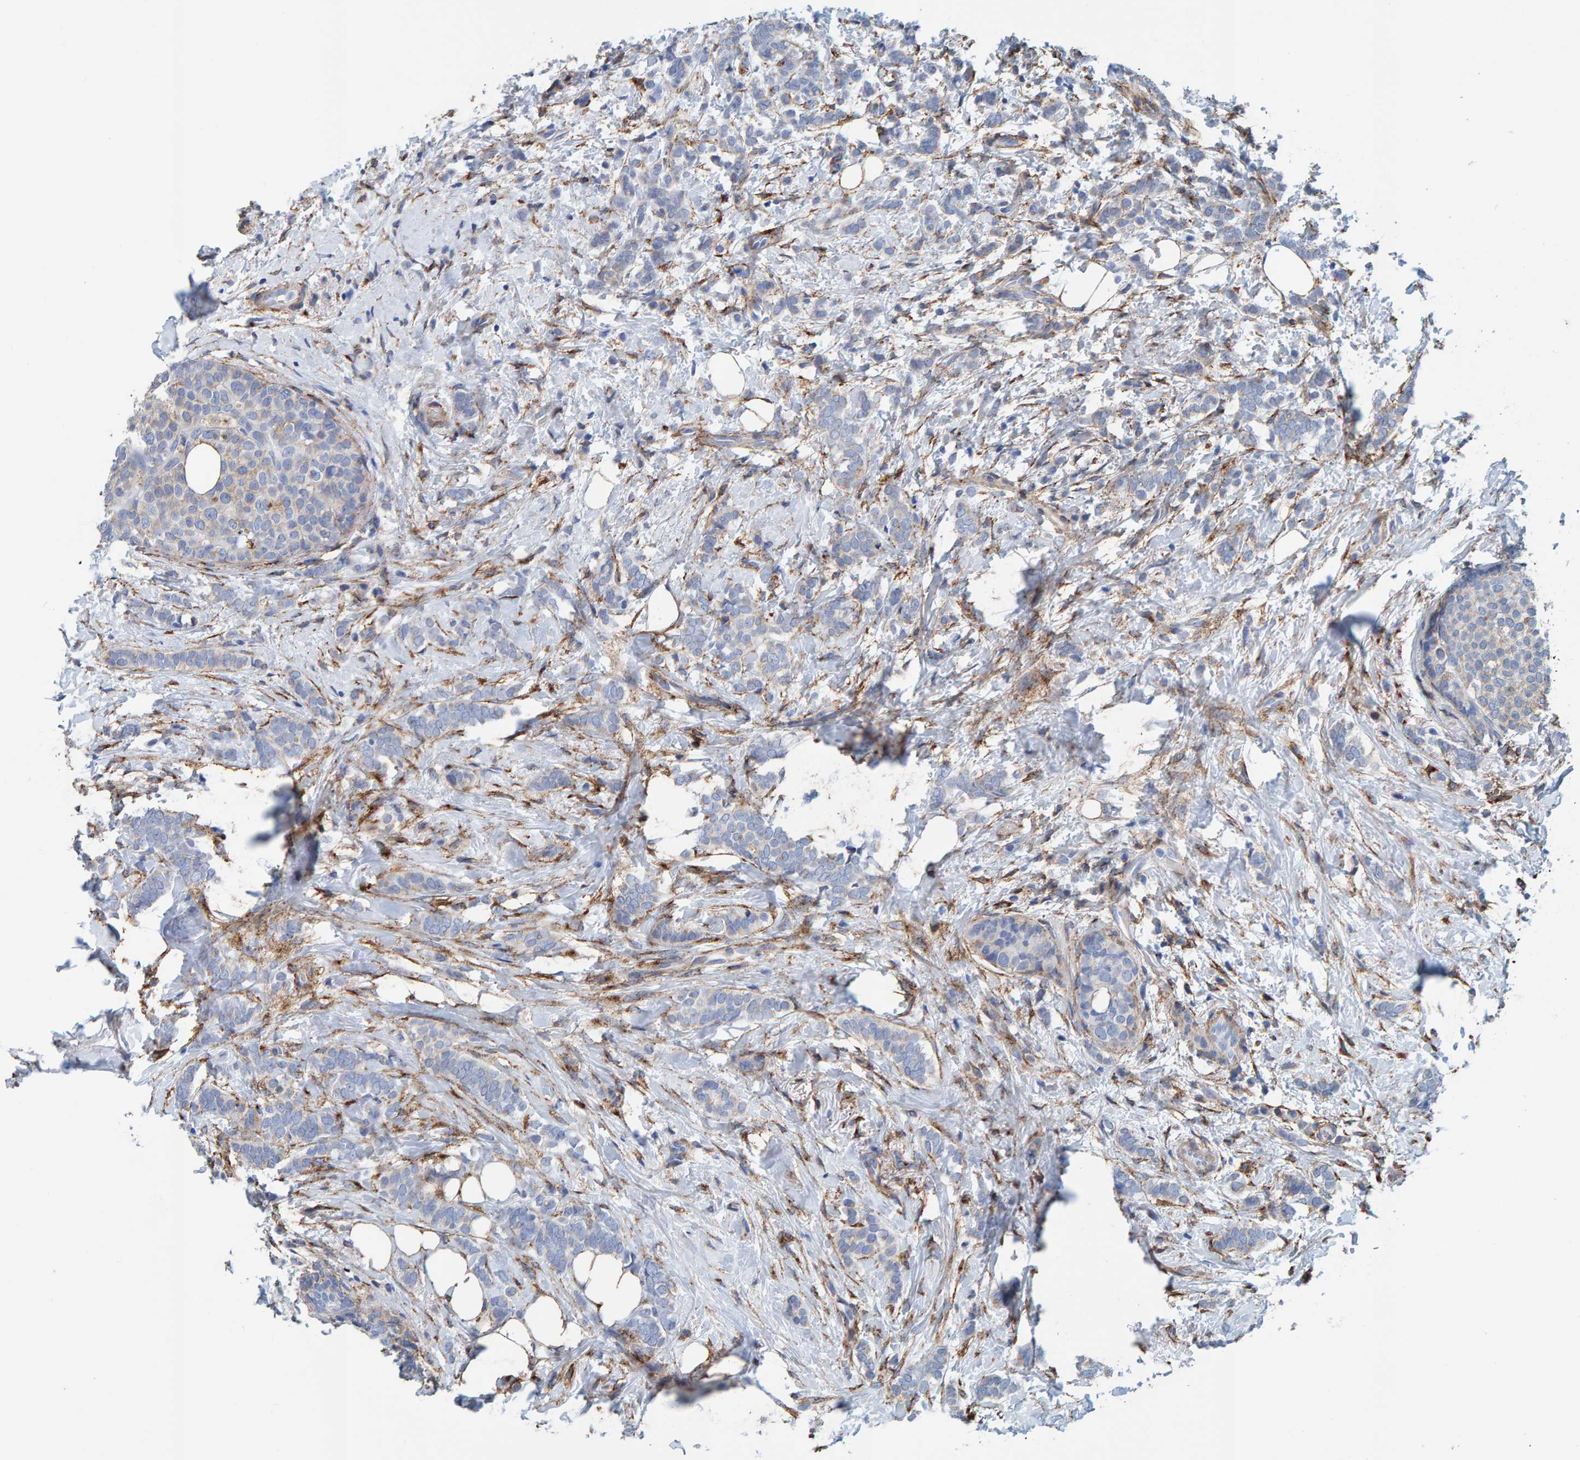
{"staining": {"intensity": "negative", "quantity": "none", "location": "none"}, "tissue": "breast cancer", "cell_type": "Tumor cells", "image_type": "cancer", "snomed": [{"axis": "morphology", "description": "Lobular carcinoma"}, {"axis": "topography", "description": "Breast"}], "caption": "This is a micrograph of IHC staining of lobular carcinoma (breast), which shows no positivity in tumor cells.", "gene": "LRP1", "patient": {"sex": "female", "age": 50}}